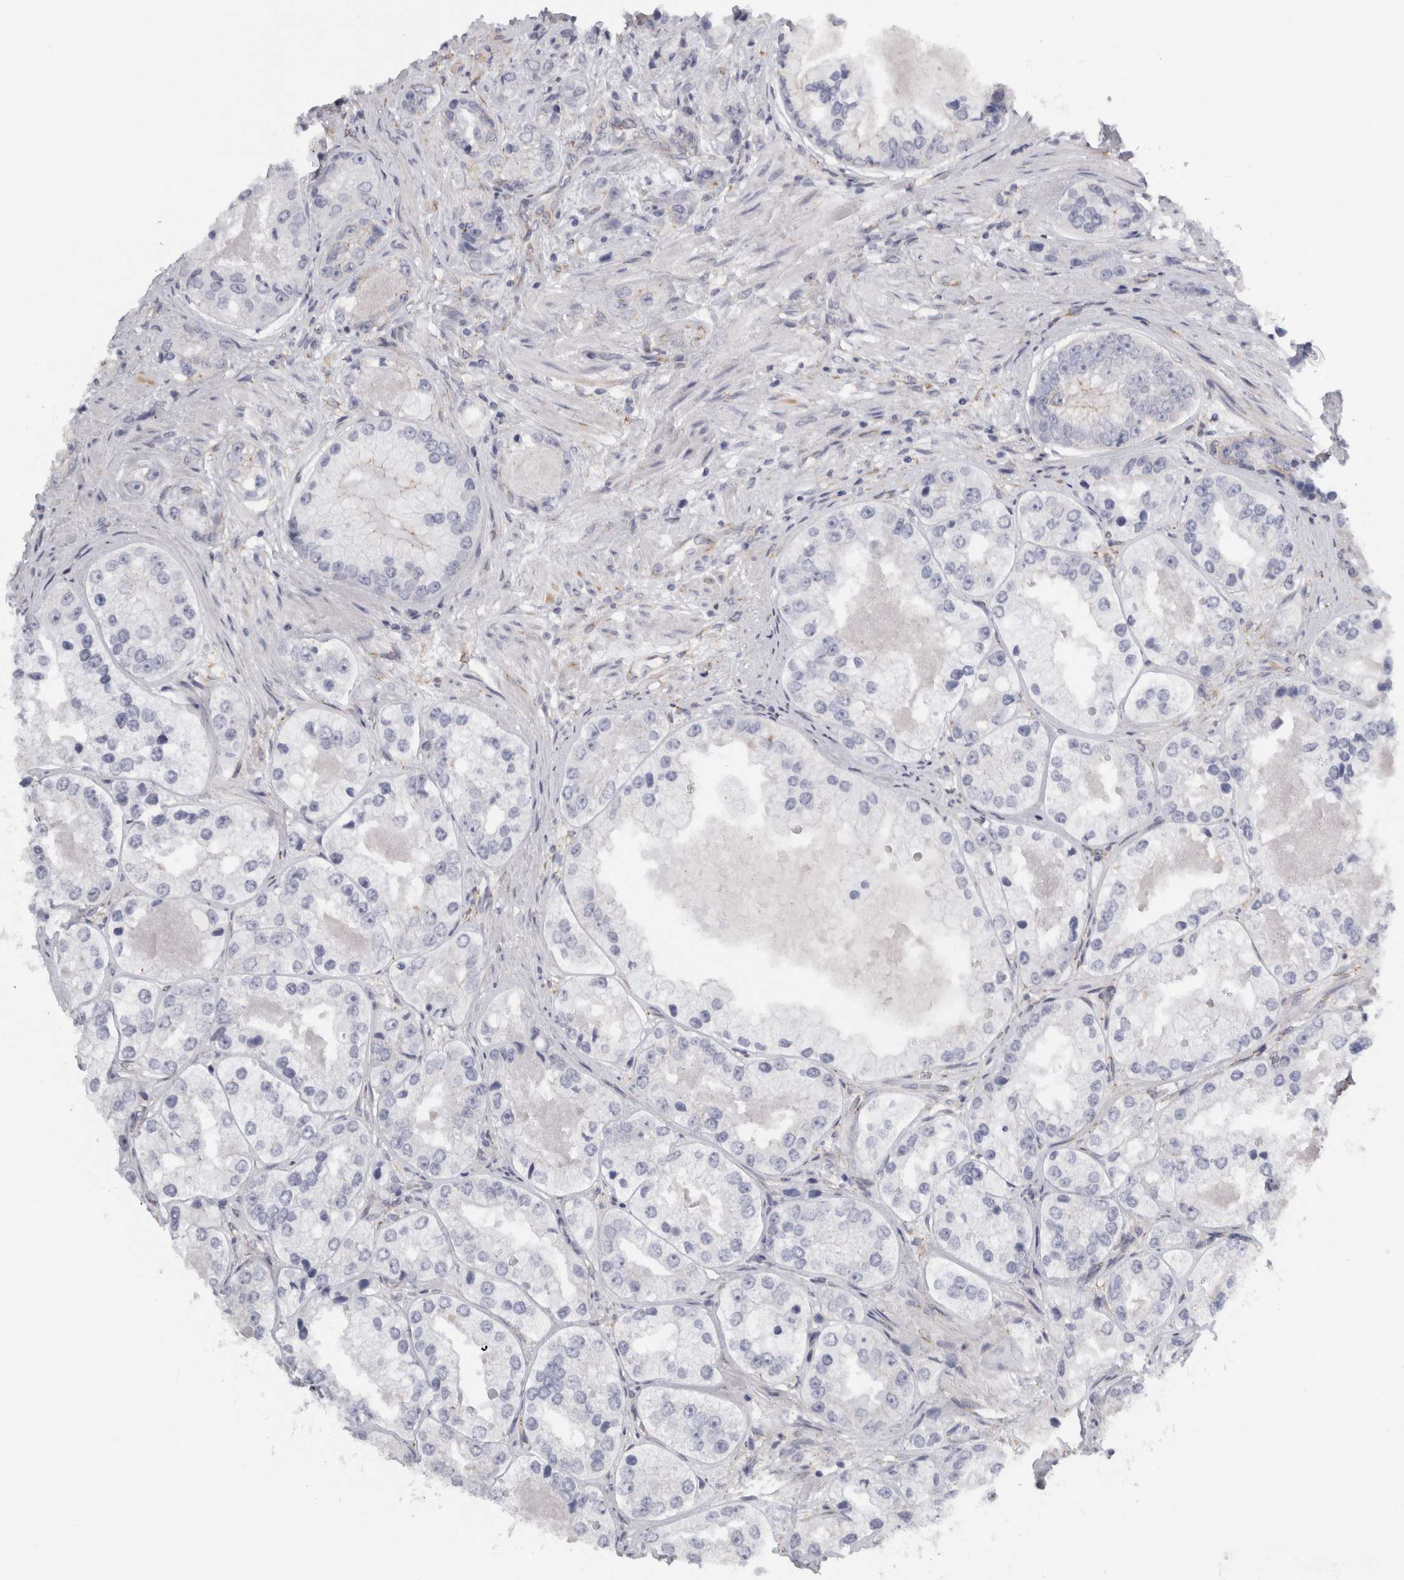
{"staining": {"intensity": "negative", "quantity": "none", "location": "none"}, "tissue": "prostate cancer", "cell_type": "Tumor cells", "image_type": "cancer", "snomed": [{"axis": "morphology", "description": "Adenocarcinoma, High grade"}, {"axis": "topography", "description": "Prostate"}], "caption": "The histopathology image displays no significant expression in tumor cells of prostate high-grade adenocarcinoma.", "gene": "B3GNT3", "patient": {"sex": "male", "age": 61}}